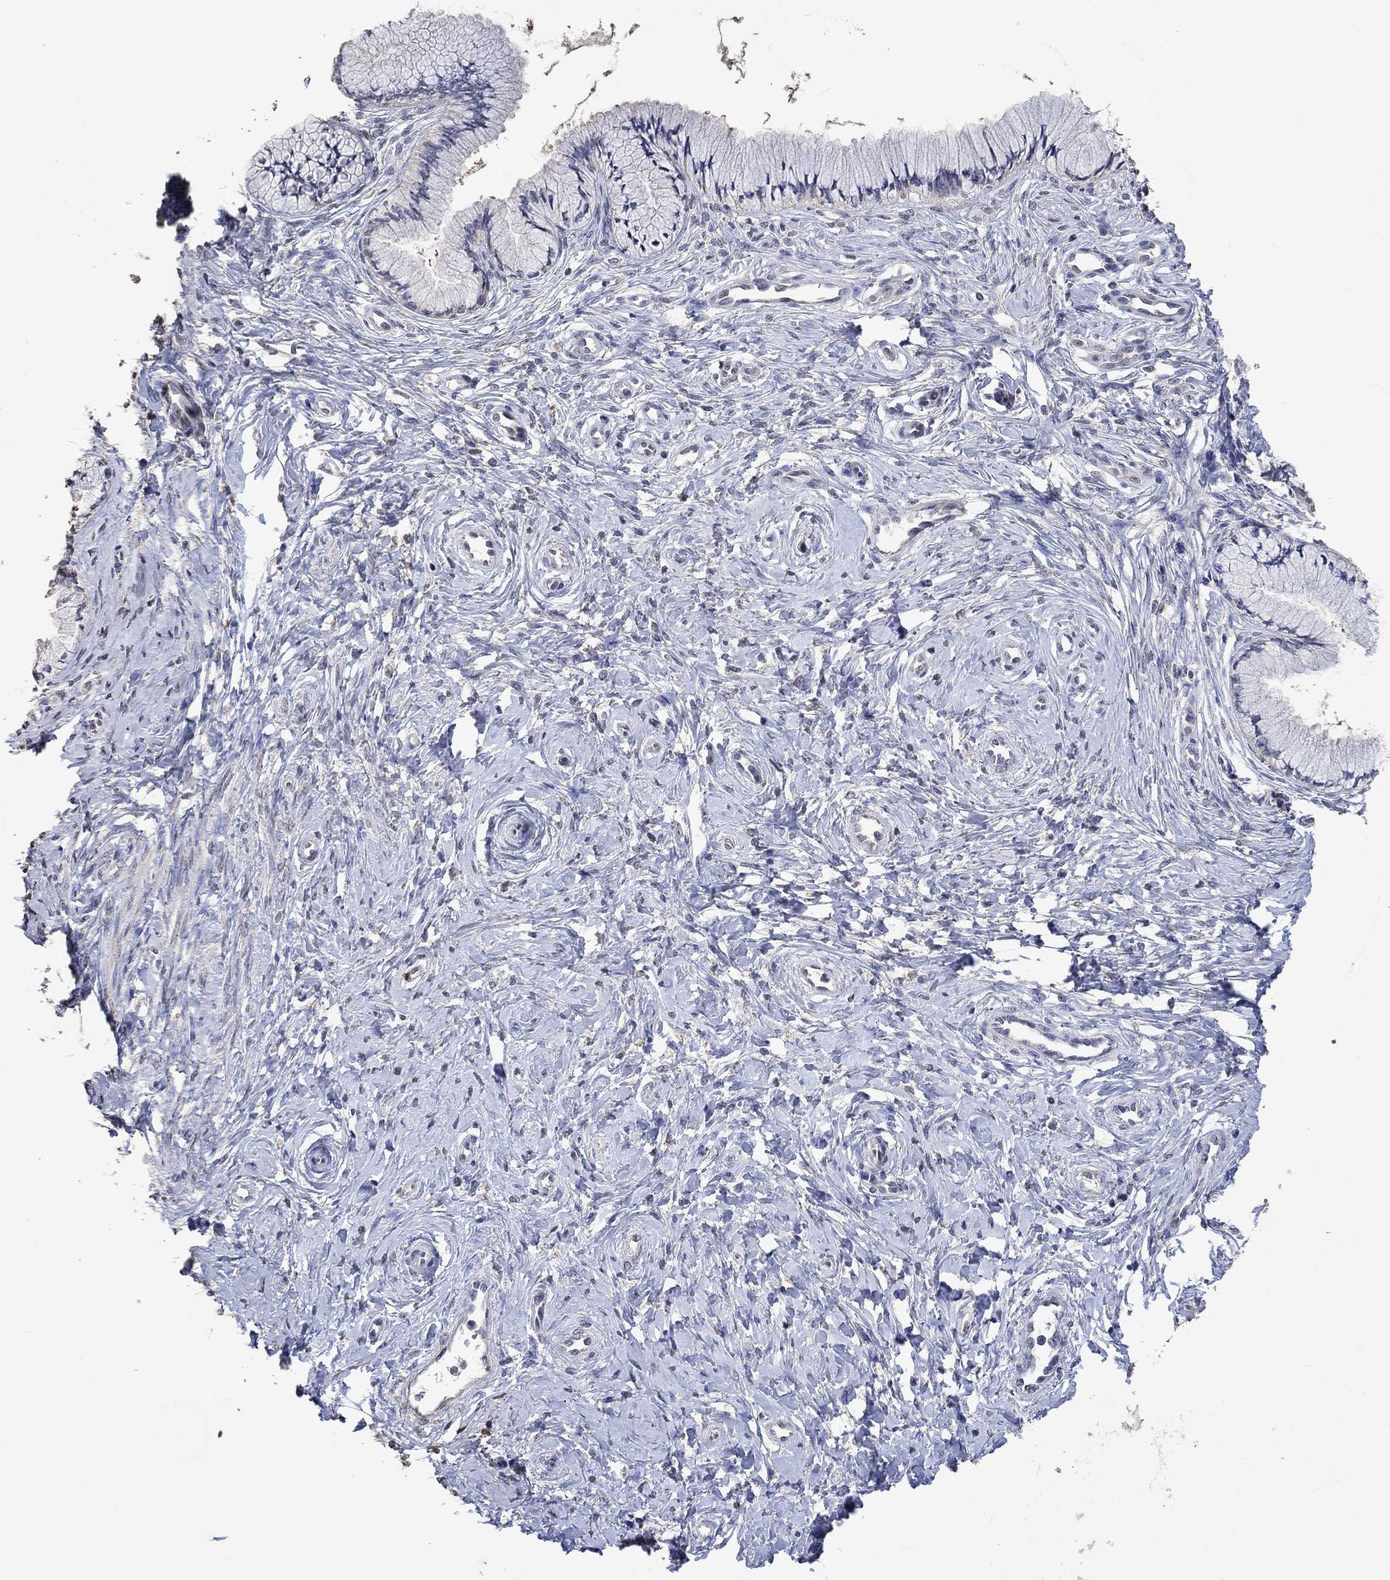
{"staining": {"intensity": "negative", "quantity": "none", "location": "none"}, "tissue": "cervix", "cell_type": "Glandular cells", "image_type": "normal", "snomed": [{"axis": "morphology", "description": "Normal tissue, NOS"}, {"axis": "topography", "description": "Cervix"}], "caption": "Human cervix stained for a protein using immunohistochemistry exhibits no expression in glandular cells.", "gene": "PTPN20", "patient": {"sex": "female", "age": 37}}